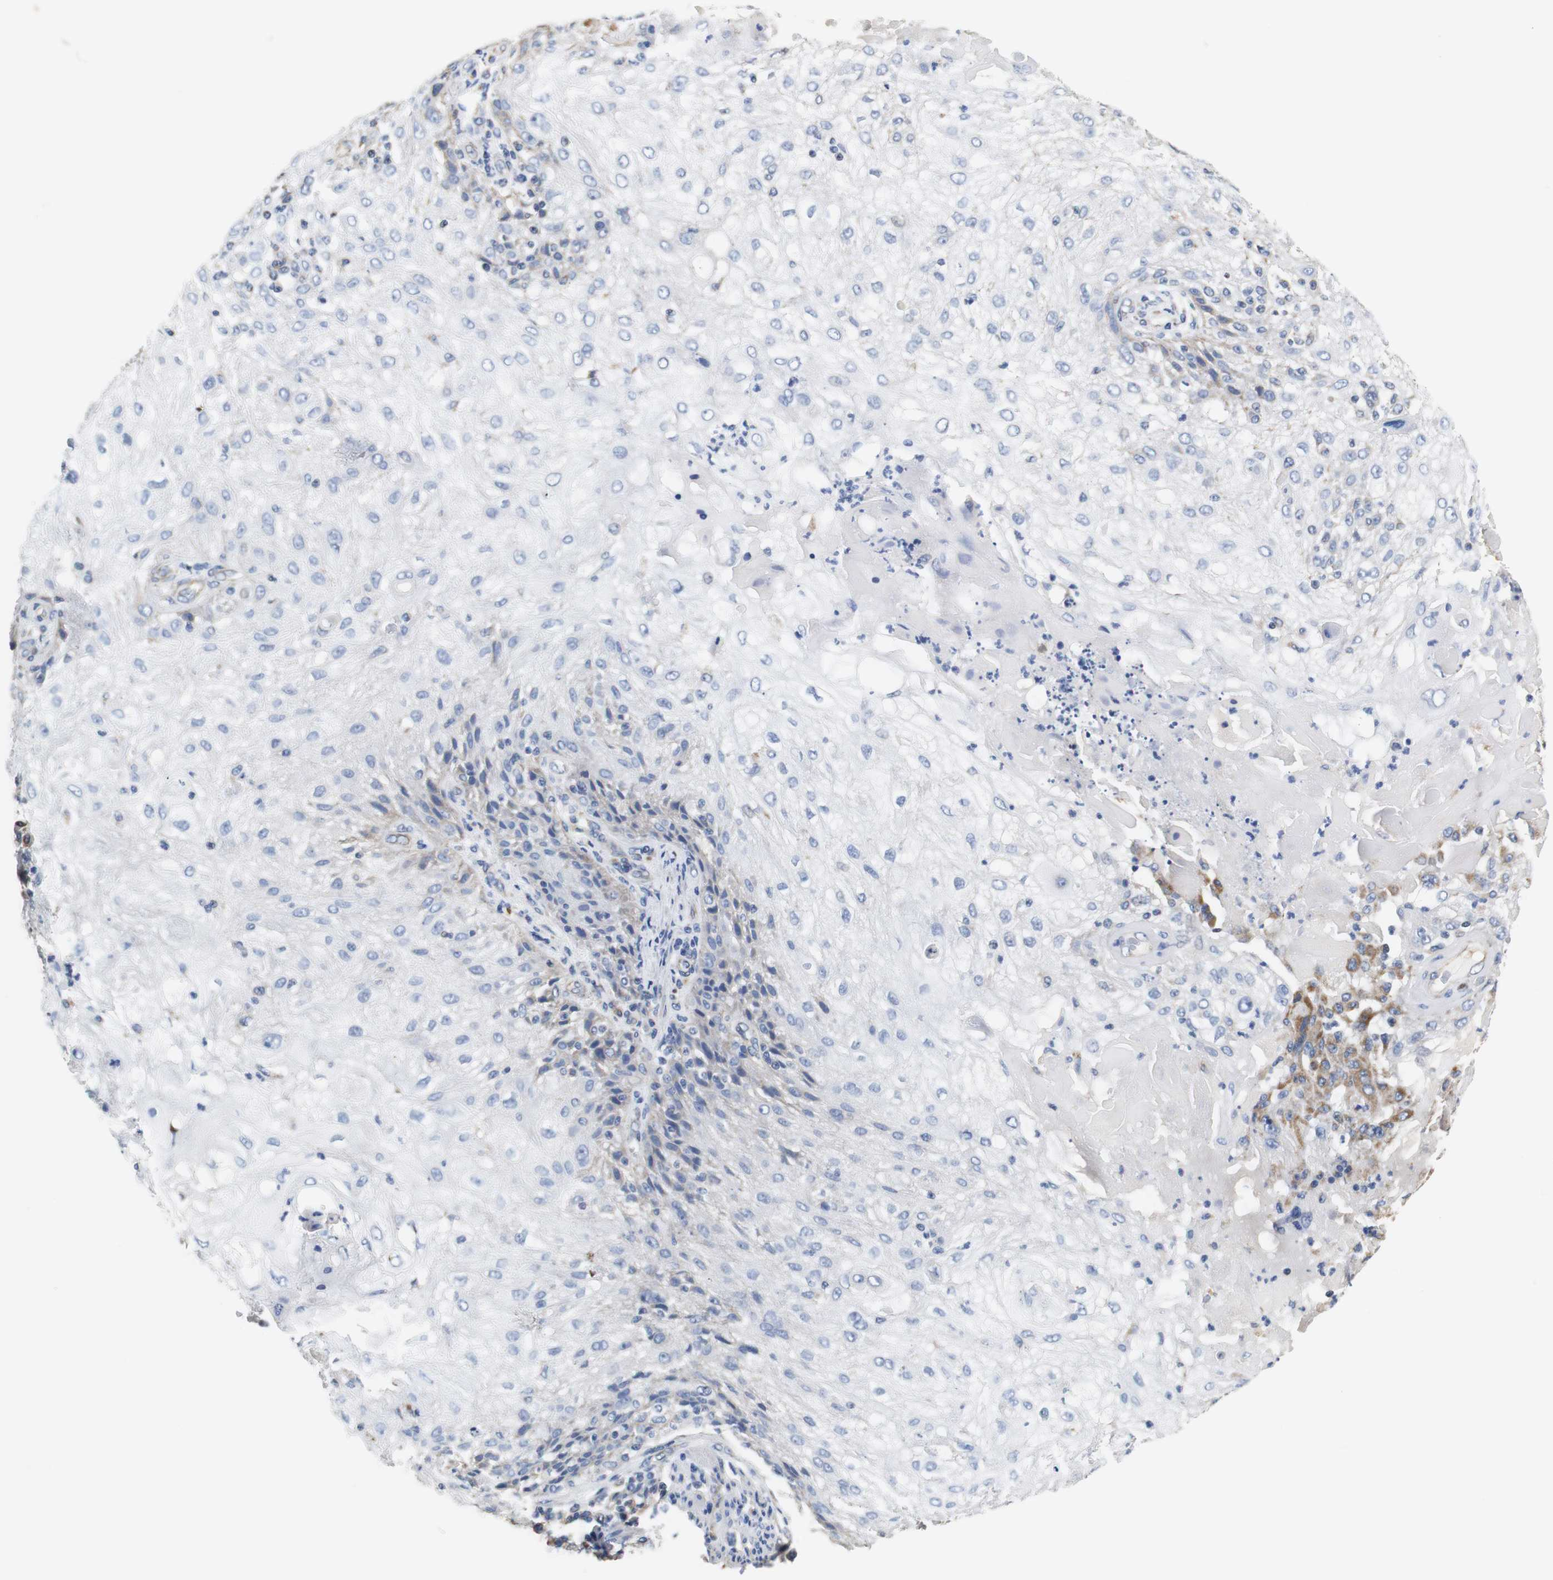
{"staining": {"intensity": "negative", "quantity": "none", "location": "none"}, "tissue": "skin cancer", "cell_type": "Tumor cells", "image_type": "cancer", "snomed": [{"axis": "morphology", "description": "Normal tissue, NOS"}, {"axis": "morphology", "description": "Squamous cell carcinoma, NOS"}, {"axis": "topography", "description": "Skin"}], "caption": "This is an IHC photomicrograph of human skin squamous cell carcinoma. There is no positivity in tumor cells.", "gene": "PCK1", "patient": {"sex": "female", "age": 83}}